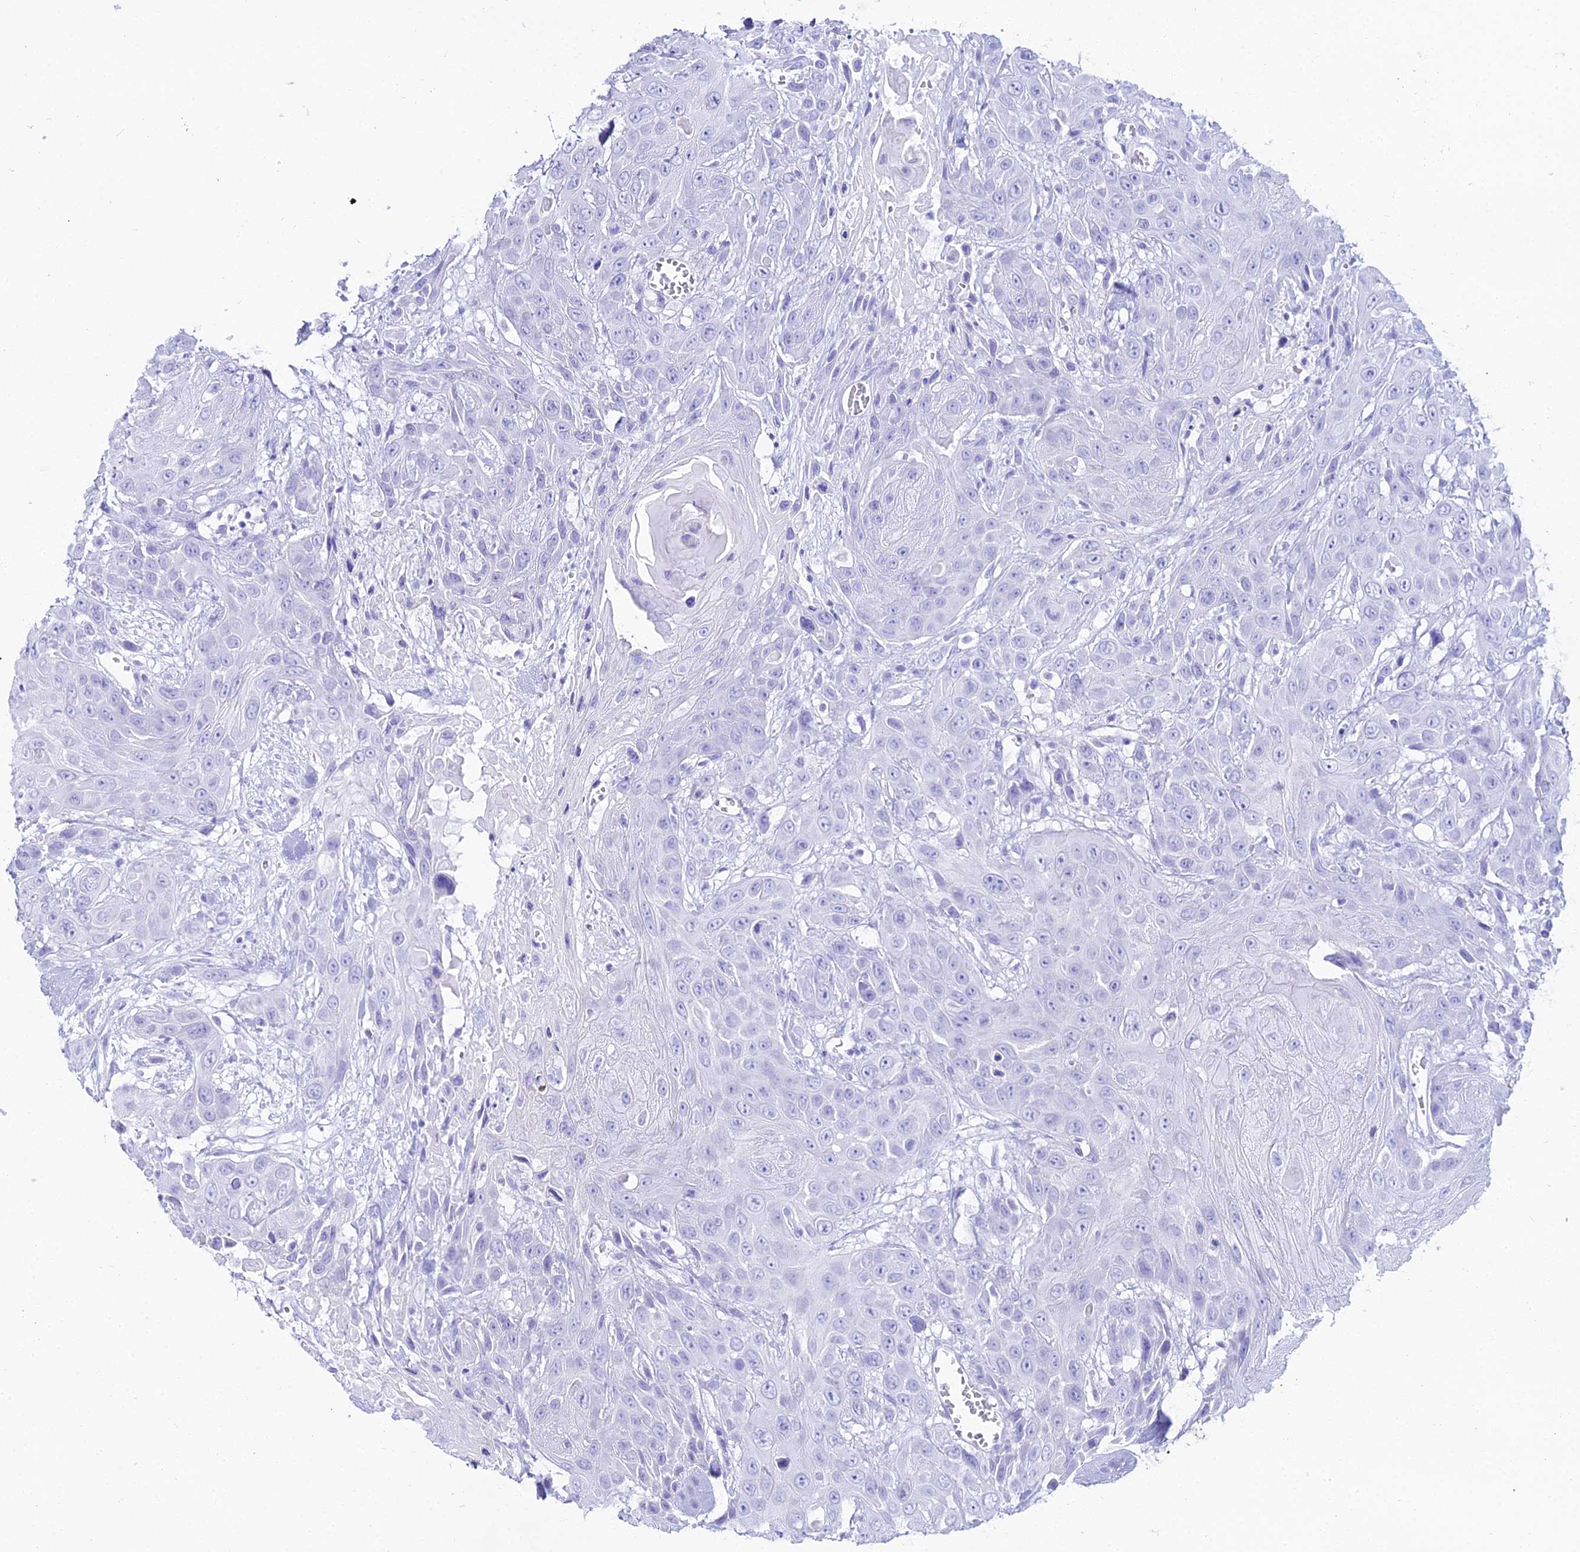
{"staining": {"intensity": "negative", "quantity": "none", "location": "none"}, "tissue": "head and neck cancer", "cell_type": "Tumor cells", "image_type": "cancer", "snomed": [{"axis": "morphology", "description": "Squamous cell carcinoma, NOS"}, {"axis": "topography", "description": "Head-Neck"}], "caption": "IHC histopathology image of human squamous cell carcinoma (head and neck) stained for a protein (brown), which shows no staining in tumor cells.", "gene": "CGB2", "patient": {"sex": "male", "age": 81}}